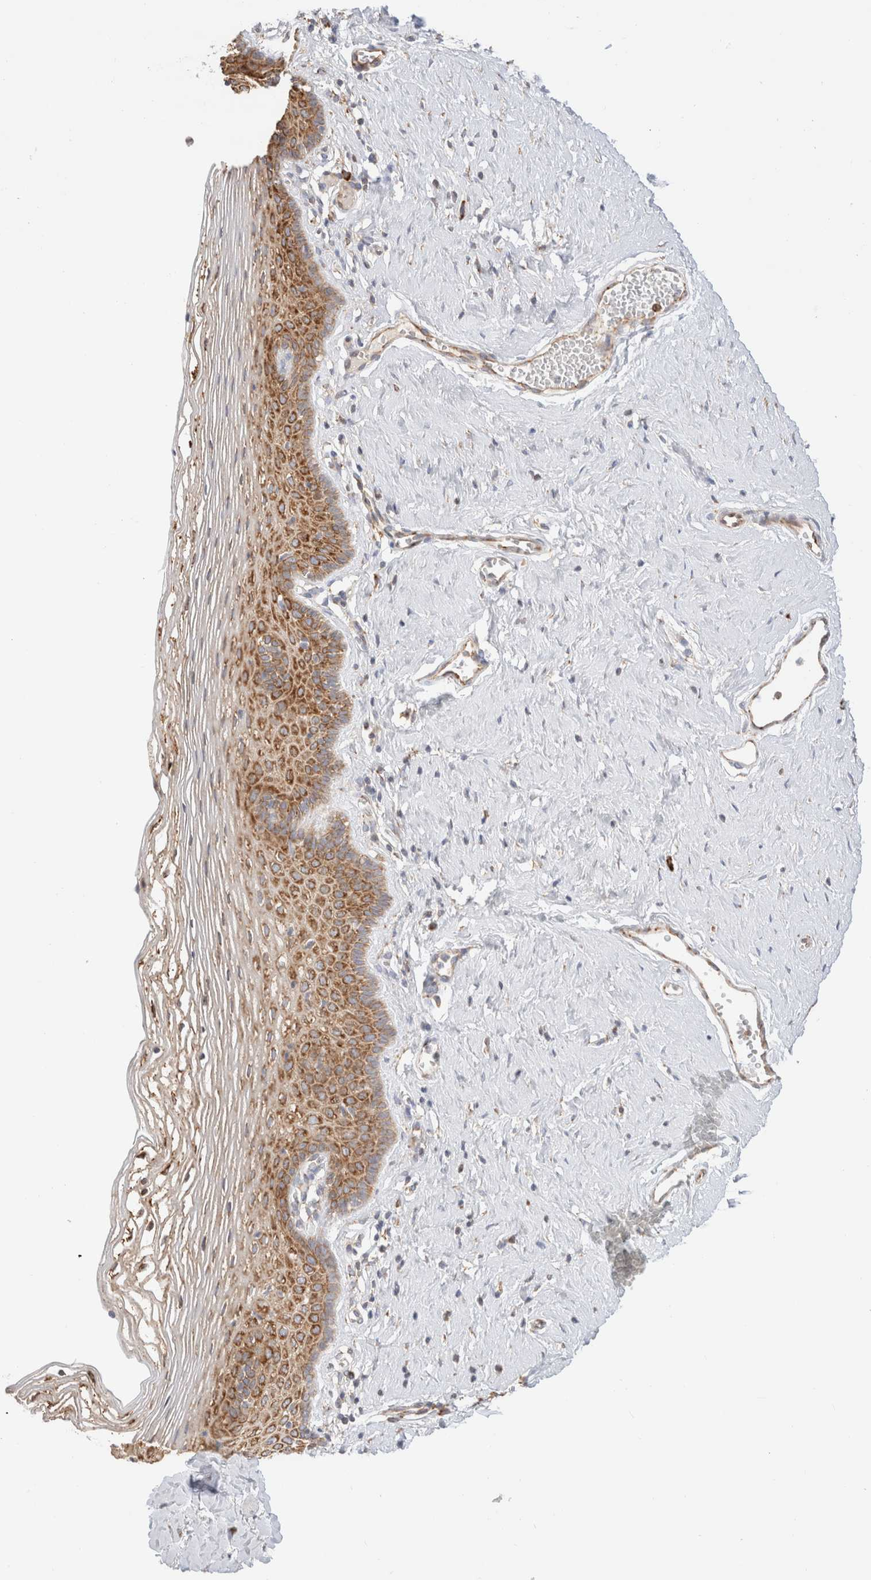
{"staining": {"intensity": "strong", "quantity": "25%-75%", "location": "cytoplasmic/membranous"}, "tissue": "vagina", "cell_type": "Squamous epithelial cells", "image_type": "normal", "snomed": [{"axis": "morphology", "description": "Normal tissue, NOS"}, {"axis": "topography", "description": "Vagina"}], "caption": "Unremarkable vagina reveals strong cytoplasmic/membranous expression in approximately 25%-75% of squamous epithelial cells, visualized by immunohistochemistry. (Stains: DAB in brown, nuclei in blue, Microscopy: brightfield microscopy at high magnification).", "gene": "ZC2HC1A", "patient": {"sex": "female", "age": 32}}